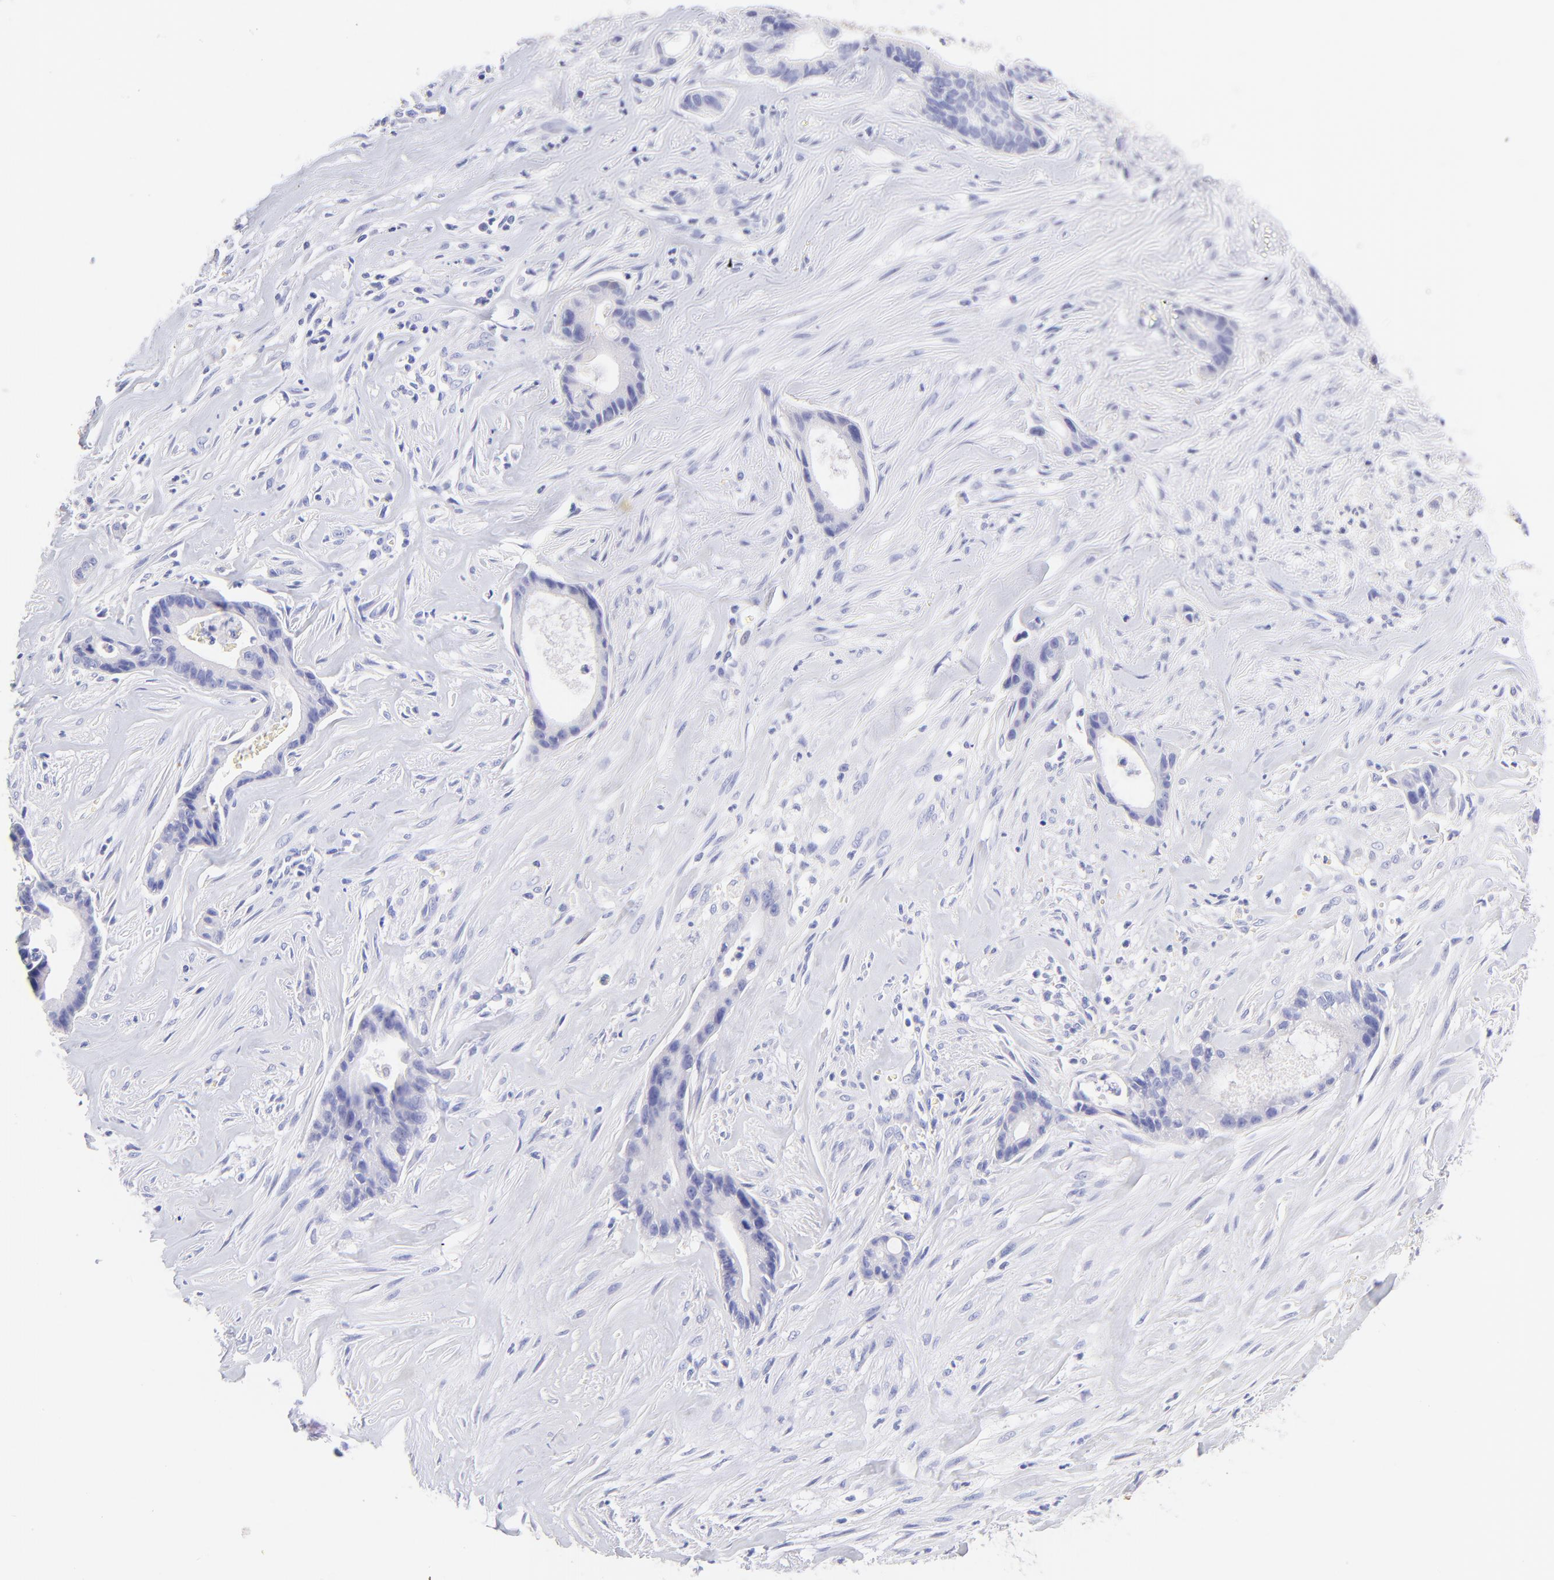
{"staining": {"intensity": "negative", "quantity": "none", "location": "none"}, "tissue": "liver cancer", "cell_type": "Tumor cells", "image_type": "cancer", "snomed": [{"axis": "morphology", "description": "Cholangiocarcinoma"}, {"axis": "topography", "description": "Liver"}], "caption": "Tumor cells show no significant staining in liver cholangiocarcinoma.", "gene": "FRMPD3", "patient": {"sex": "female", "age": 55}}